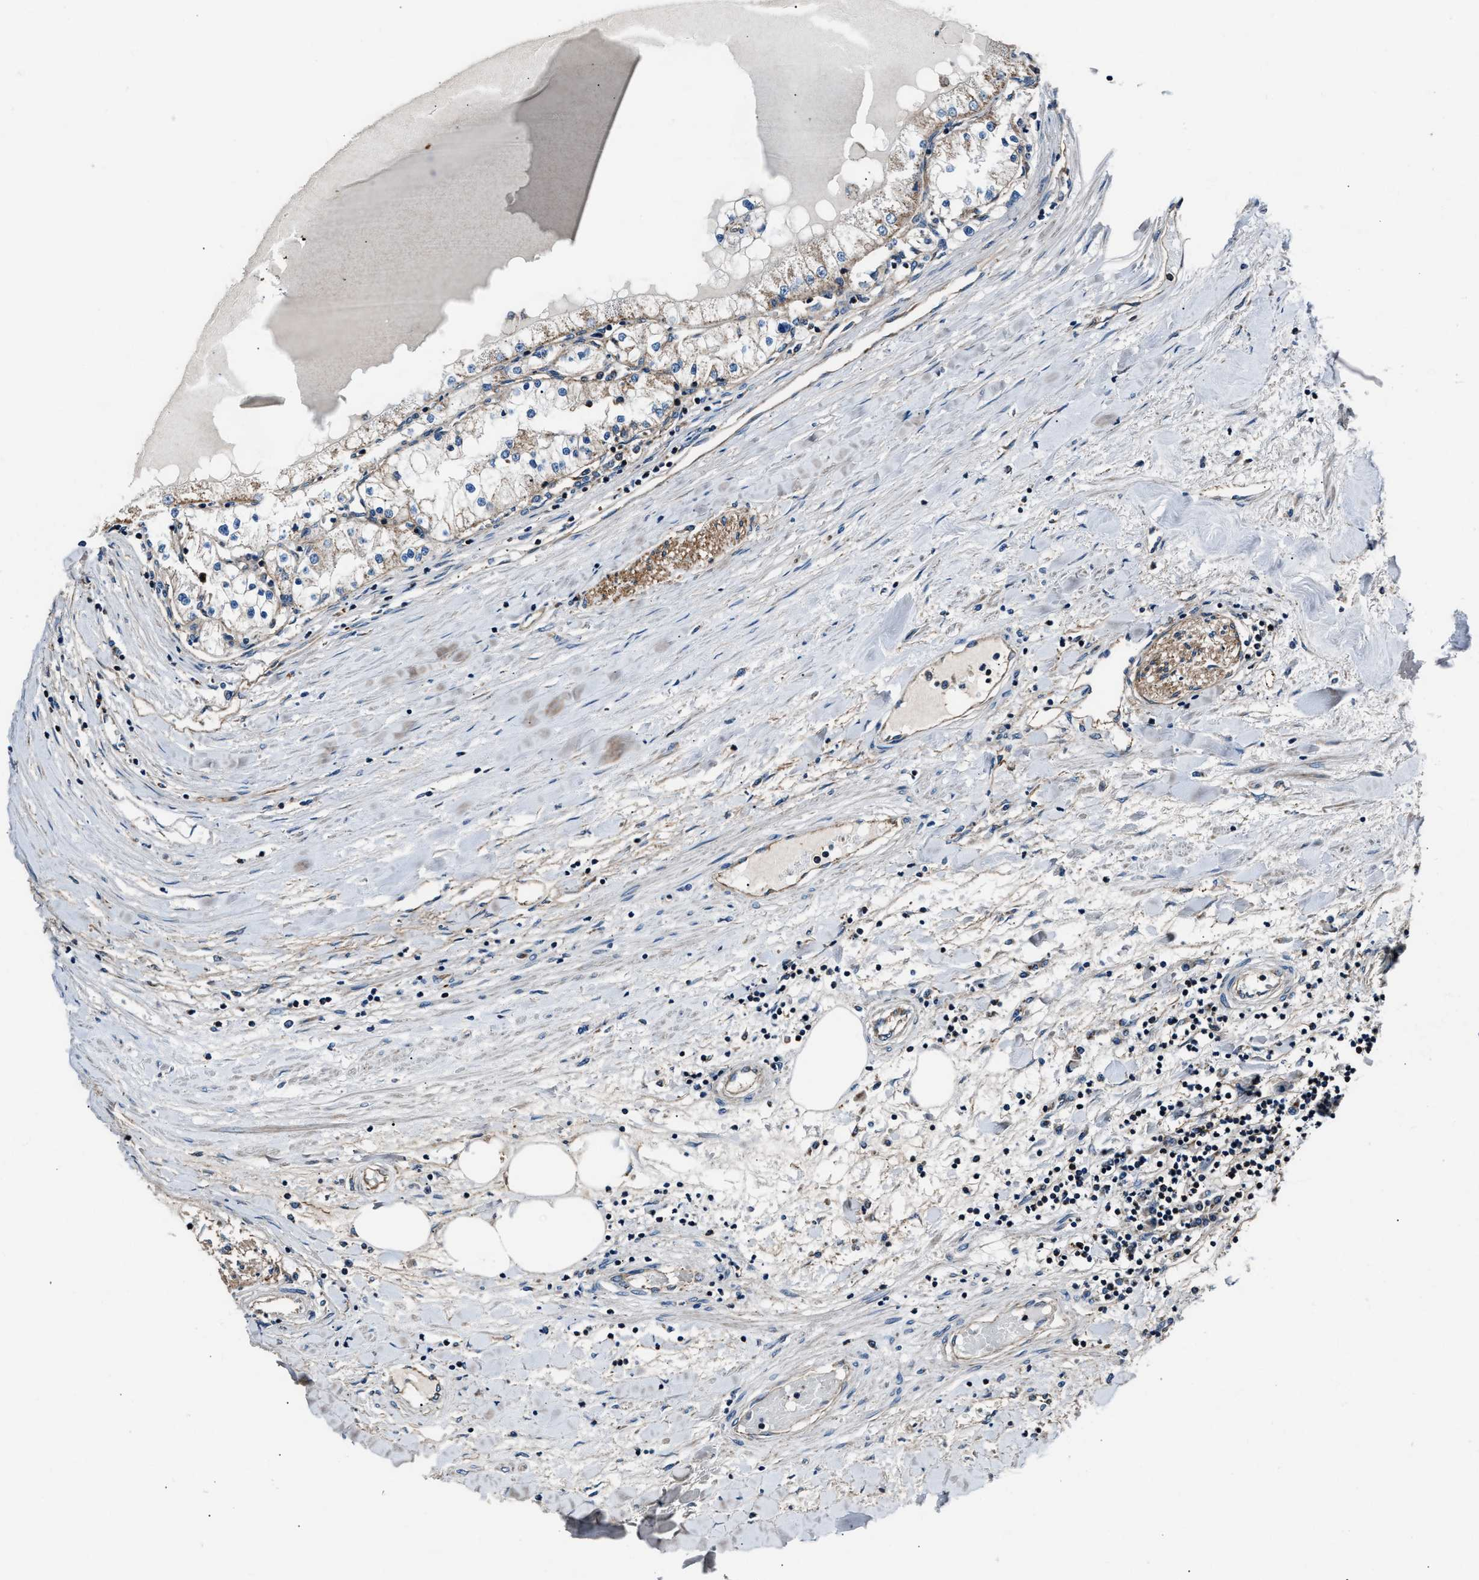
{"staining": {"intensity": "weak", "quantity": "25%-75%", "location": "cytoplasmic/membranous"}, "tissue": "renal cancer", "cell_type": "Tumor cells", "image_type": "cancer", "snomed": [{"axis": "morphology", "description": "Adenocarcinoma, NOS"}, {"axis": "topography", "description": "Kidney"}], "caption": "IHC photomicrograph of renal adenocarcinoma stained for a protein (brown), which demonstrates low levels of weak cytoplasmic/membranous positivity in about 25%-75% of tumor cells.", "gene": "GGCT", "patient": {"sex": "male", "age": 68}}